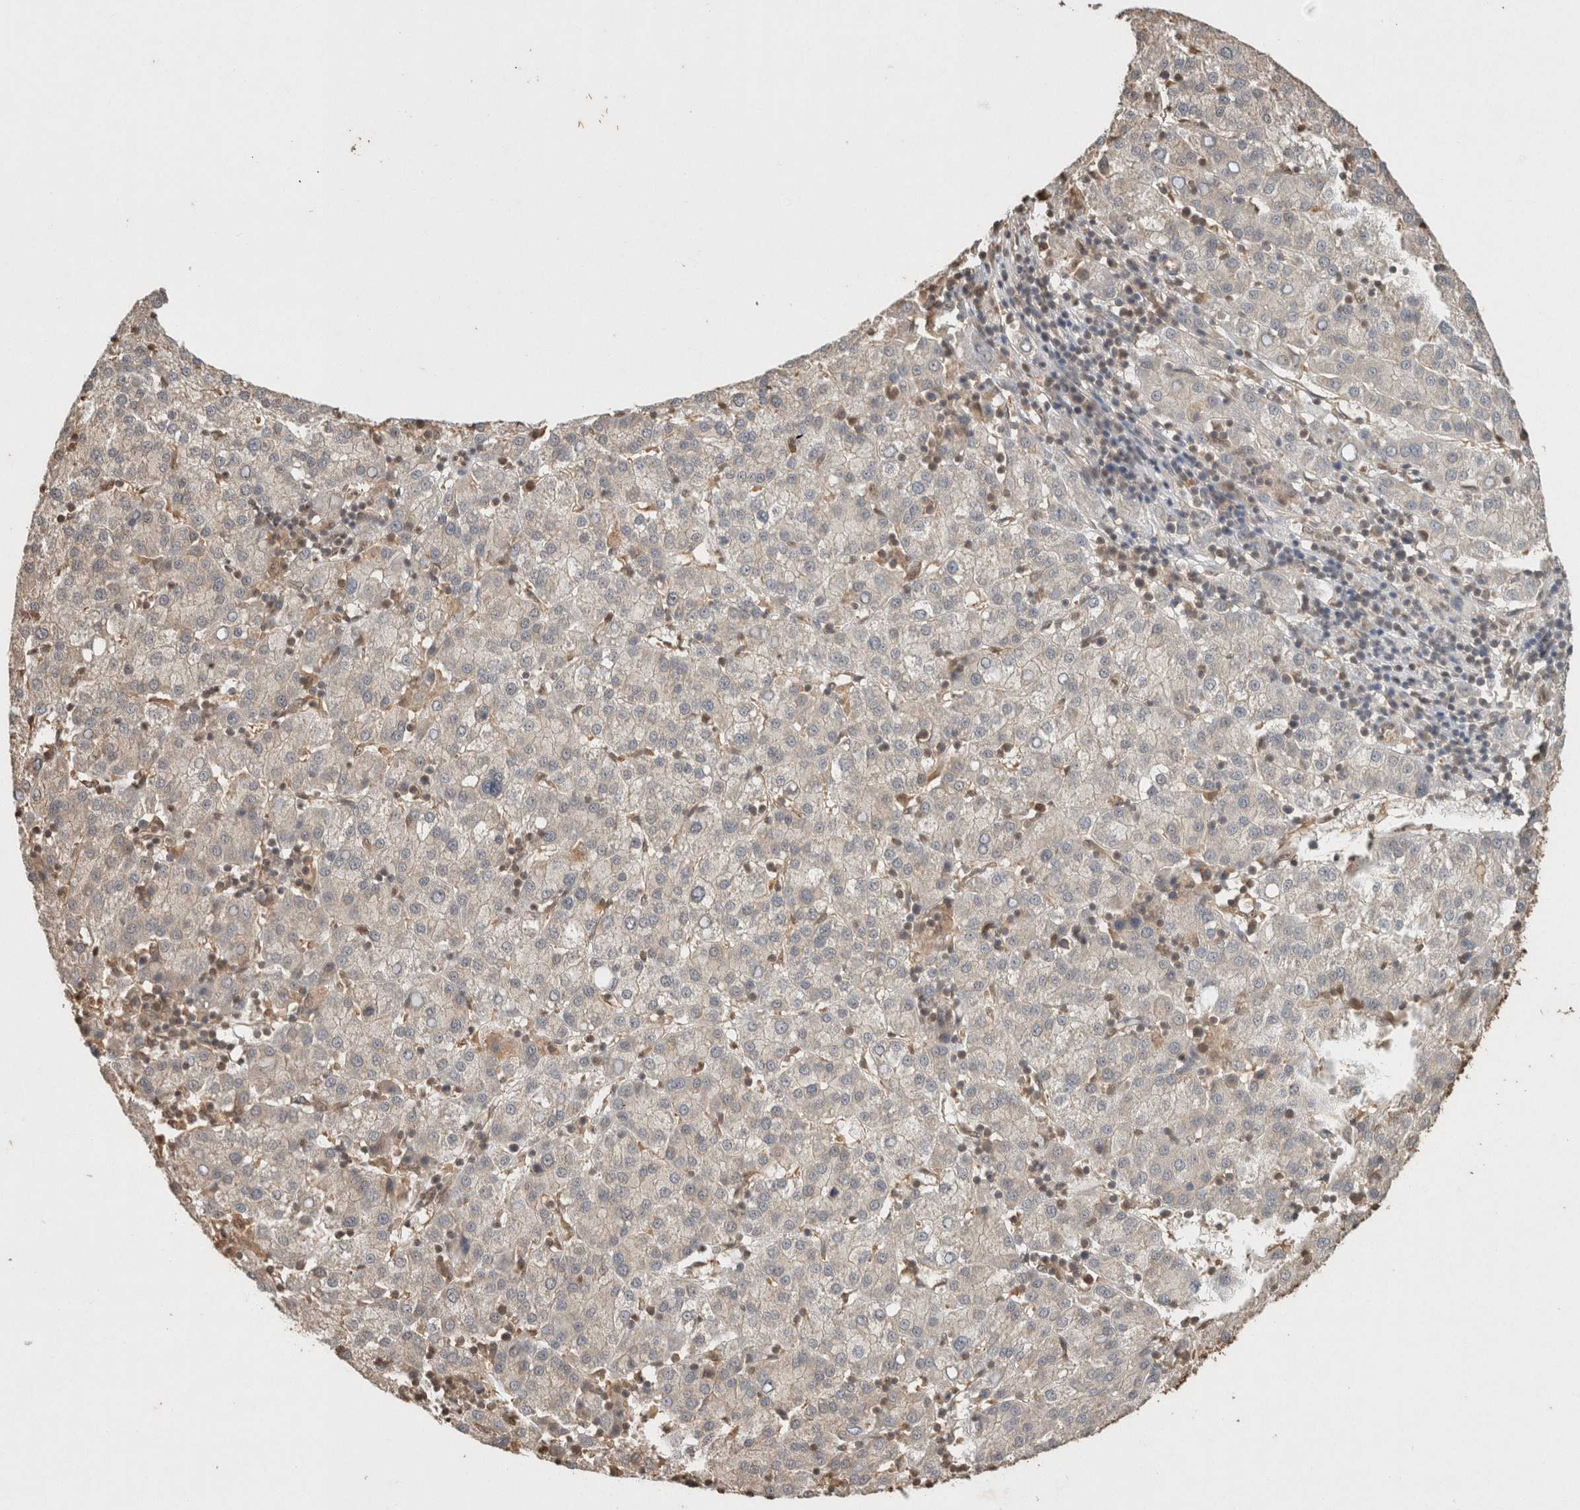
{"staining": {"intensity": "negative", "quantity": "none", "location": "none"}, "tissue": "liver cancer", "cell_type": "Tumor cells", "image_type": "cancer", "snomed": [{"axis": "morphology", "description": "Carcinoma, Hepatocellular, NOS"}, {"axis": "topography", "description": "Liver"}], "caption": "A micrograph of liver cancer (hepatocellular carcinoma) stained for a protein shows no brown staining in tumor cells.", "gene": "YWHAH", "patient": {"sex": "female", "age": 58}}